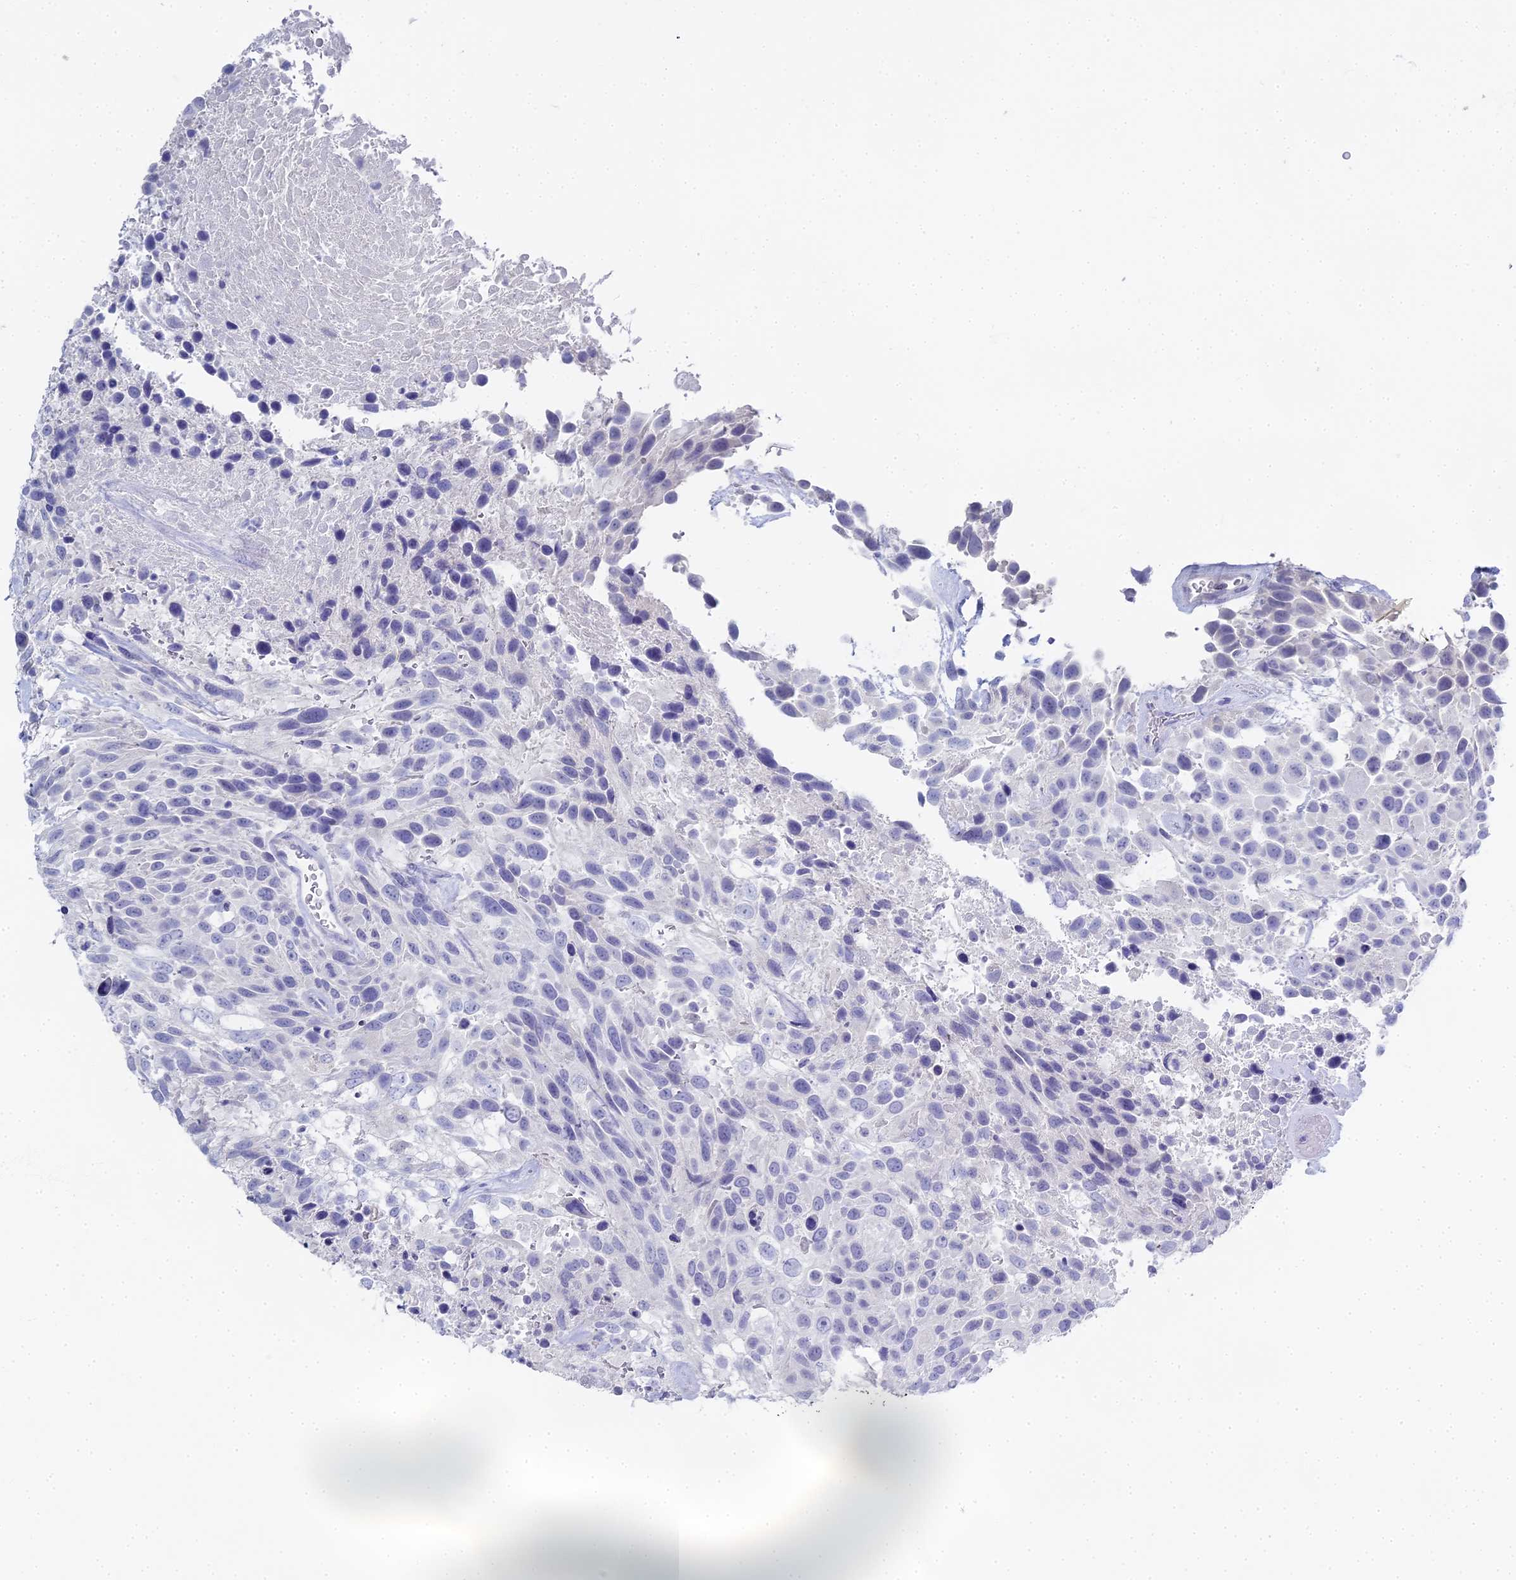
{"staining": {"intensity": "negative", "quantity": "none", "location": "none"}, "tissue": "urothelial cancer", "cell_type": "Tumor cells", "image_type": "cancer", "snomed": [{"axis": "morphology", "description": "Urothelial carcinoma, High grade"}, {"axis": "topography", "description": "Urinary bladder"}], "caption": "A histopathology image of urothelial cancer stained for a protein reveals no brown staining in tumor cells. (DAB (3,3'-diaminobenzidine) immunohistochemistry (IHC) visualized using brightfield microscopy, high magnification).", "gene": "ALPP", "patient": {"sex": "female", "age": 70}}